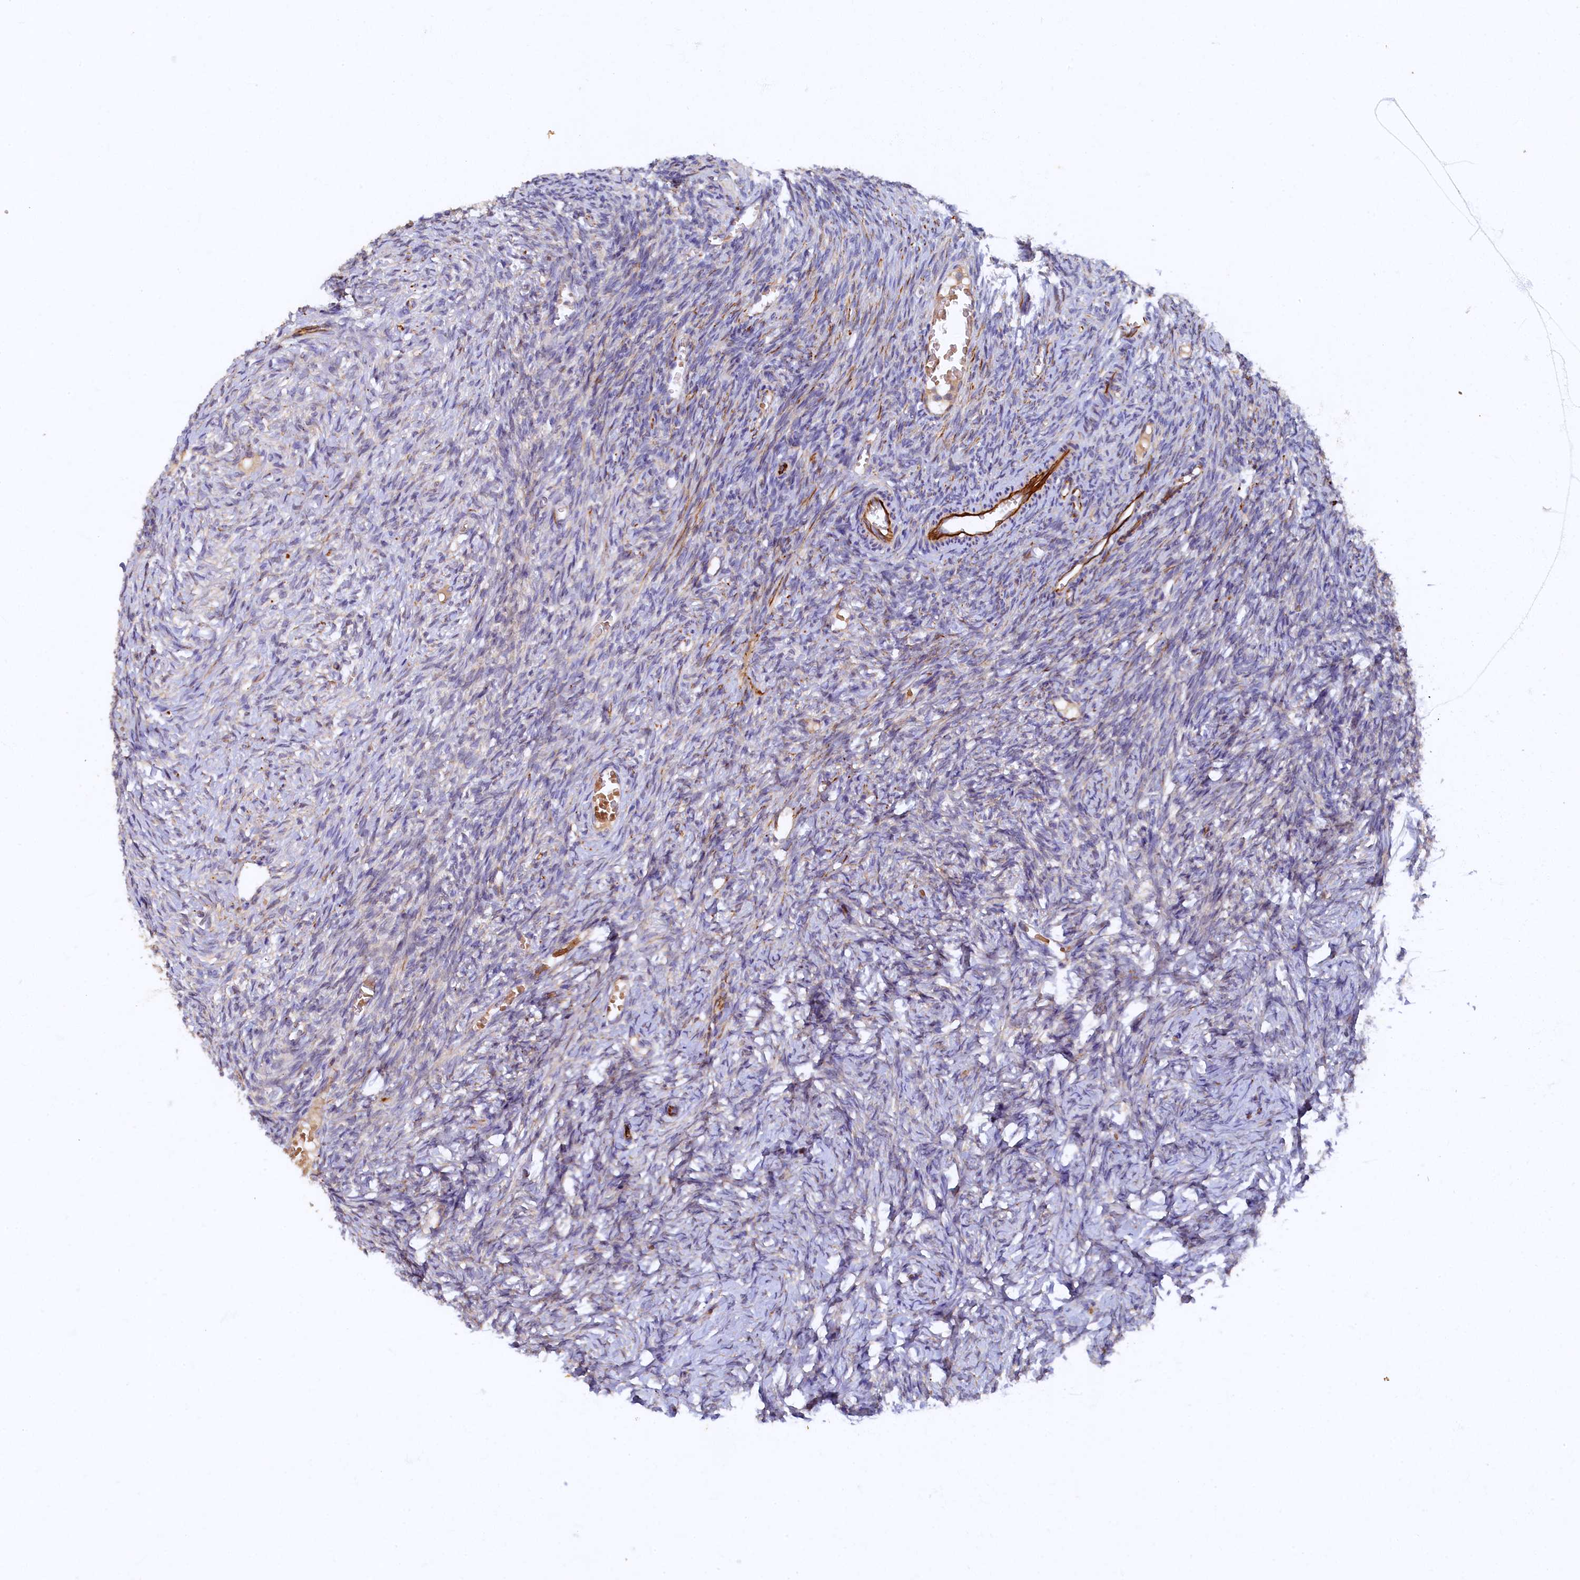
{"staining": {"intensity": "moderate", "quantity": "25%-75%", "location": "cytoplasmic/membranous"}, "tissue": "ovary", "cell_type": "Ovarian stroma cells", "image_type": "normal", "snomed": [{"axis": "morphology", "description": "Normal tissue, NOS"}, {"axis": "topography", "description": "Ovary"}], "caption": "Moderate cytoplasmic/membranous staining is present in approximately 25%-75% of ovarian stroma cells in benign ovary.", "gene": "ARL11", "patient": {"sex": "female", "age": 27}}